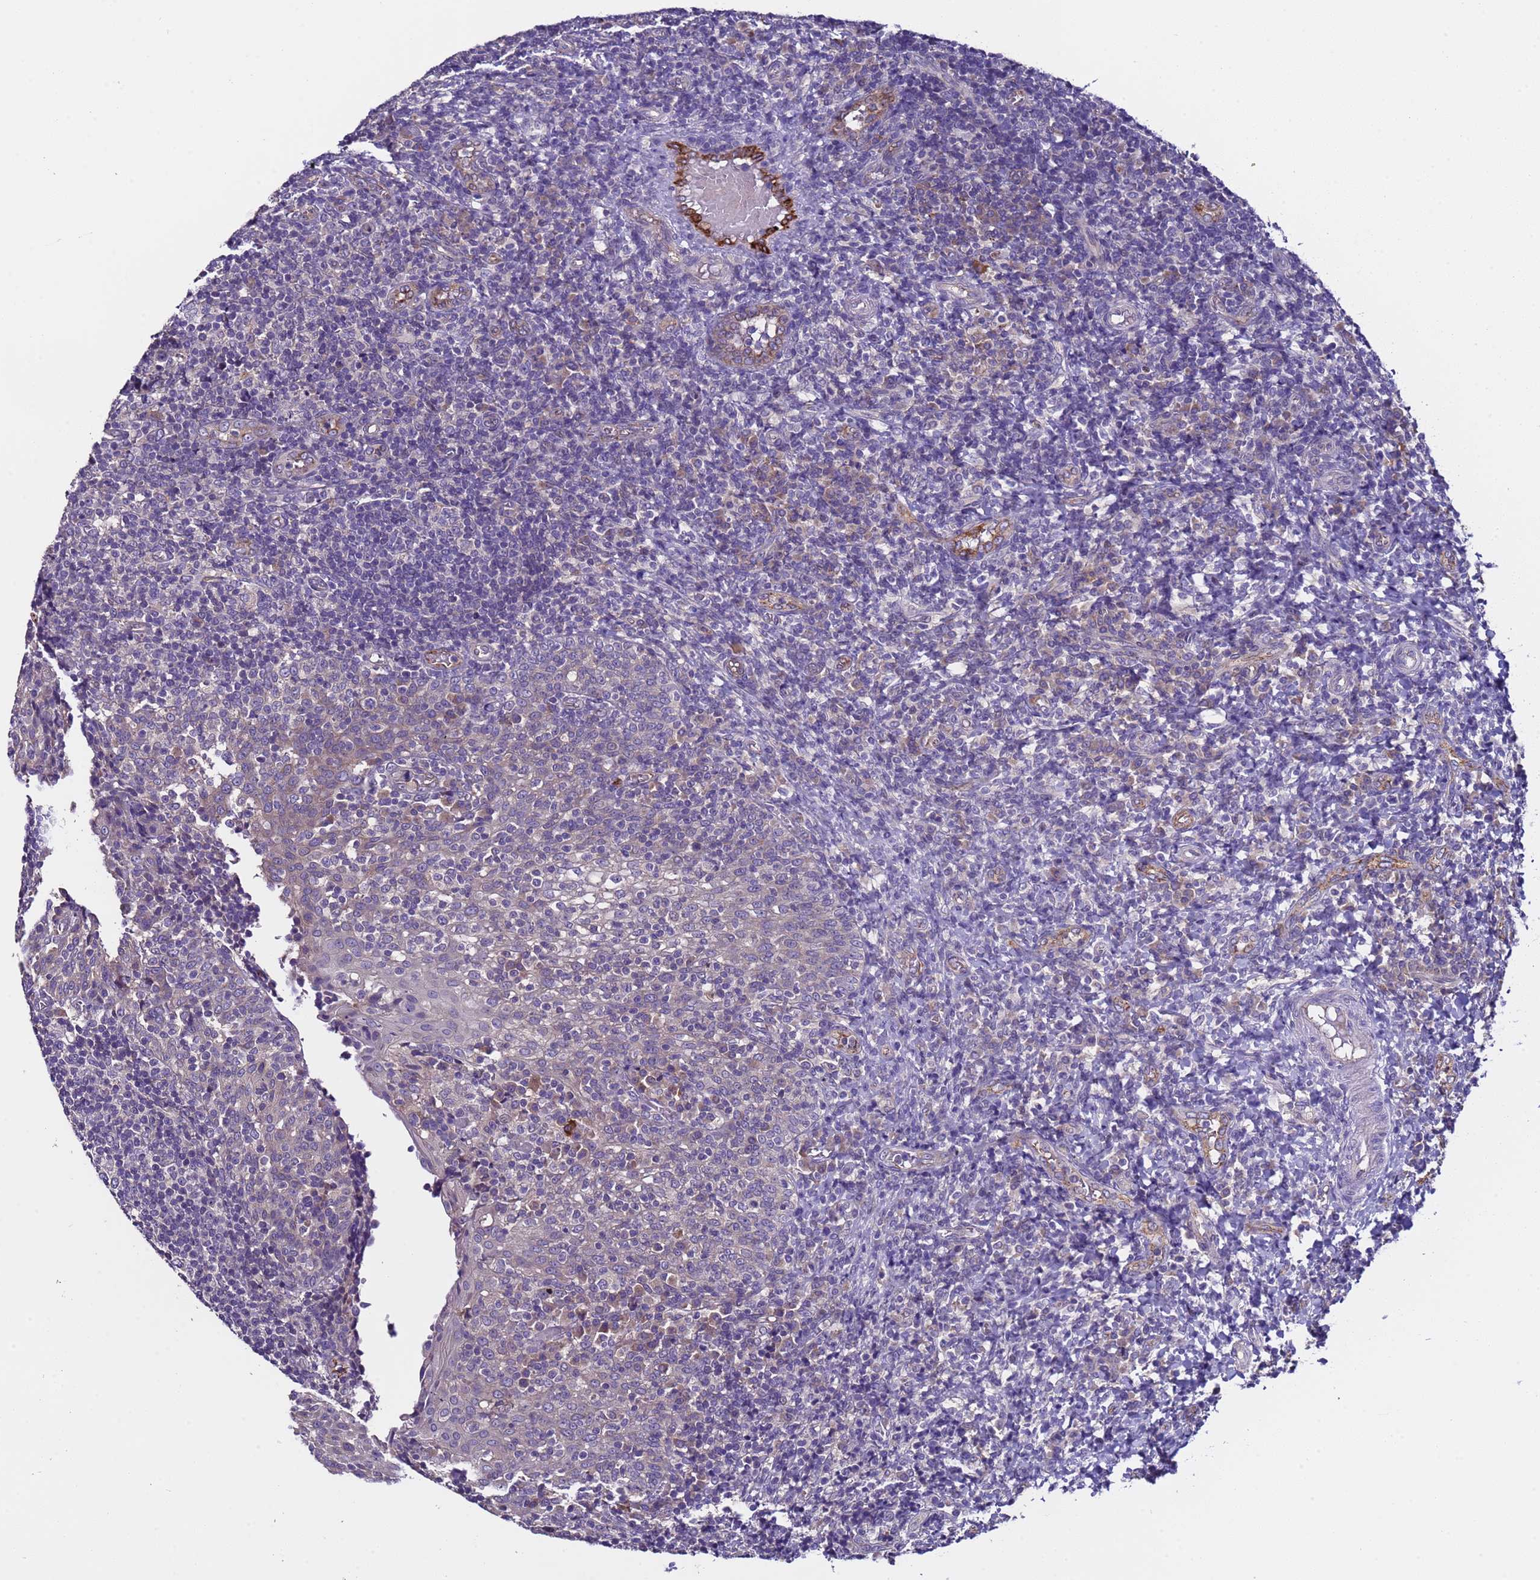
{"staining": {"intensity": "negative", "quantity": "none", "location": "none"}, "tissue": "tonsil", "cell_type": "Germinal center cells", "image_type": "normal", "snomed": [{"axis": "morphology", "description": "Normal tissue, NOS"}, {"axis": "topography", "description": "Tonsil"}], "caption": "Germinal center cells are negative for protein expression in unremarkable human tonsil. Brightfield microscopy of IHC stained with DAB (brown) and hematoxylin (blue), captured at high magnification.", "gene": "ZNF248", "patient": {"sex": "female", "age": 19}}